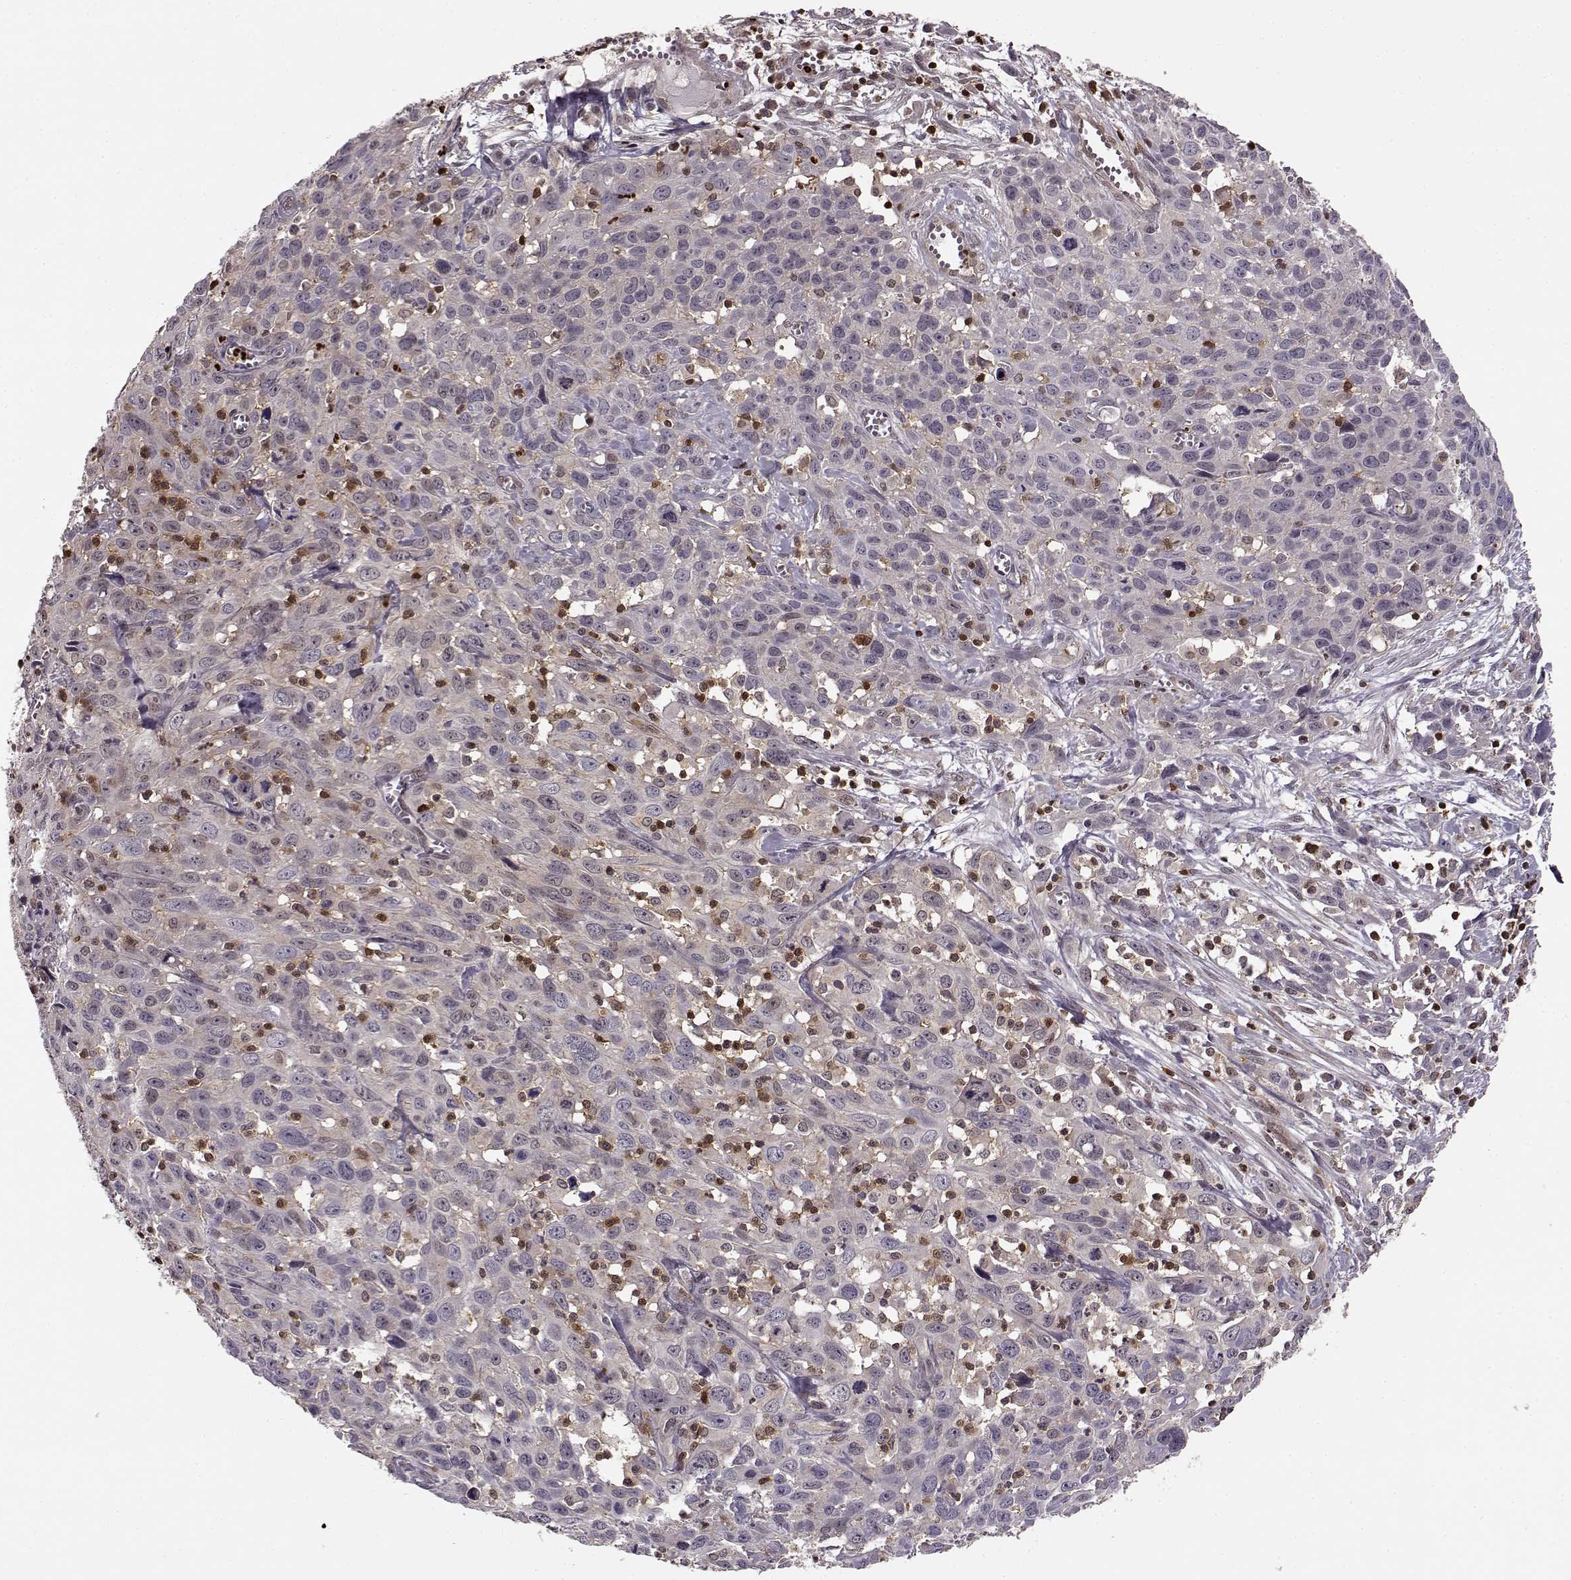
{"staining": {"intensity": "negative", "quantity": "none", "location": "none"}, "tissue": "cervical cancer", "cell_type": "Tumor cells", "image_type": "cancer", "snomed": [{"axis": "morphology", "description": "Squamous cell carcinoma, NOS"}, {"axis": "topography", "description": "Cervix"}], "caption": "Human cervical squamous cell carcinoma stained for a protein using immunohistochemistry (IHC) shows no staining in tumor cells.", "gene": "MFSD1", "patient": {"sex": "female", "age": 38}}